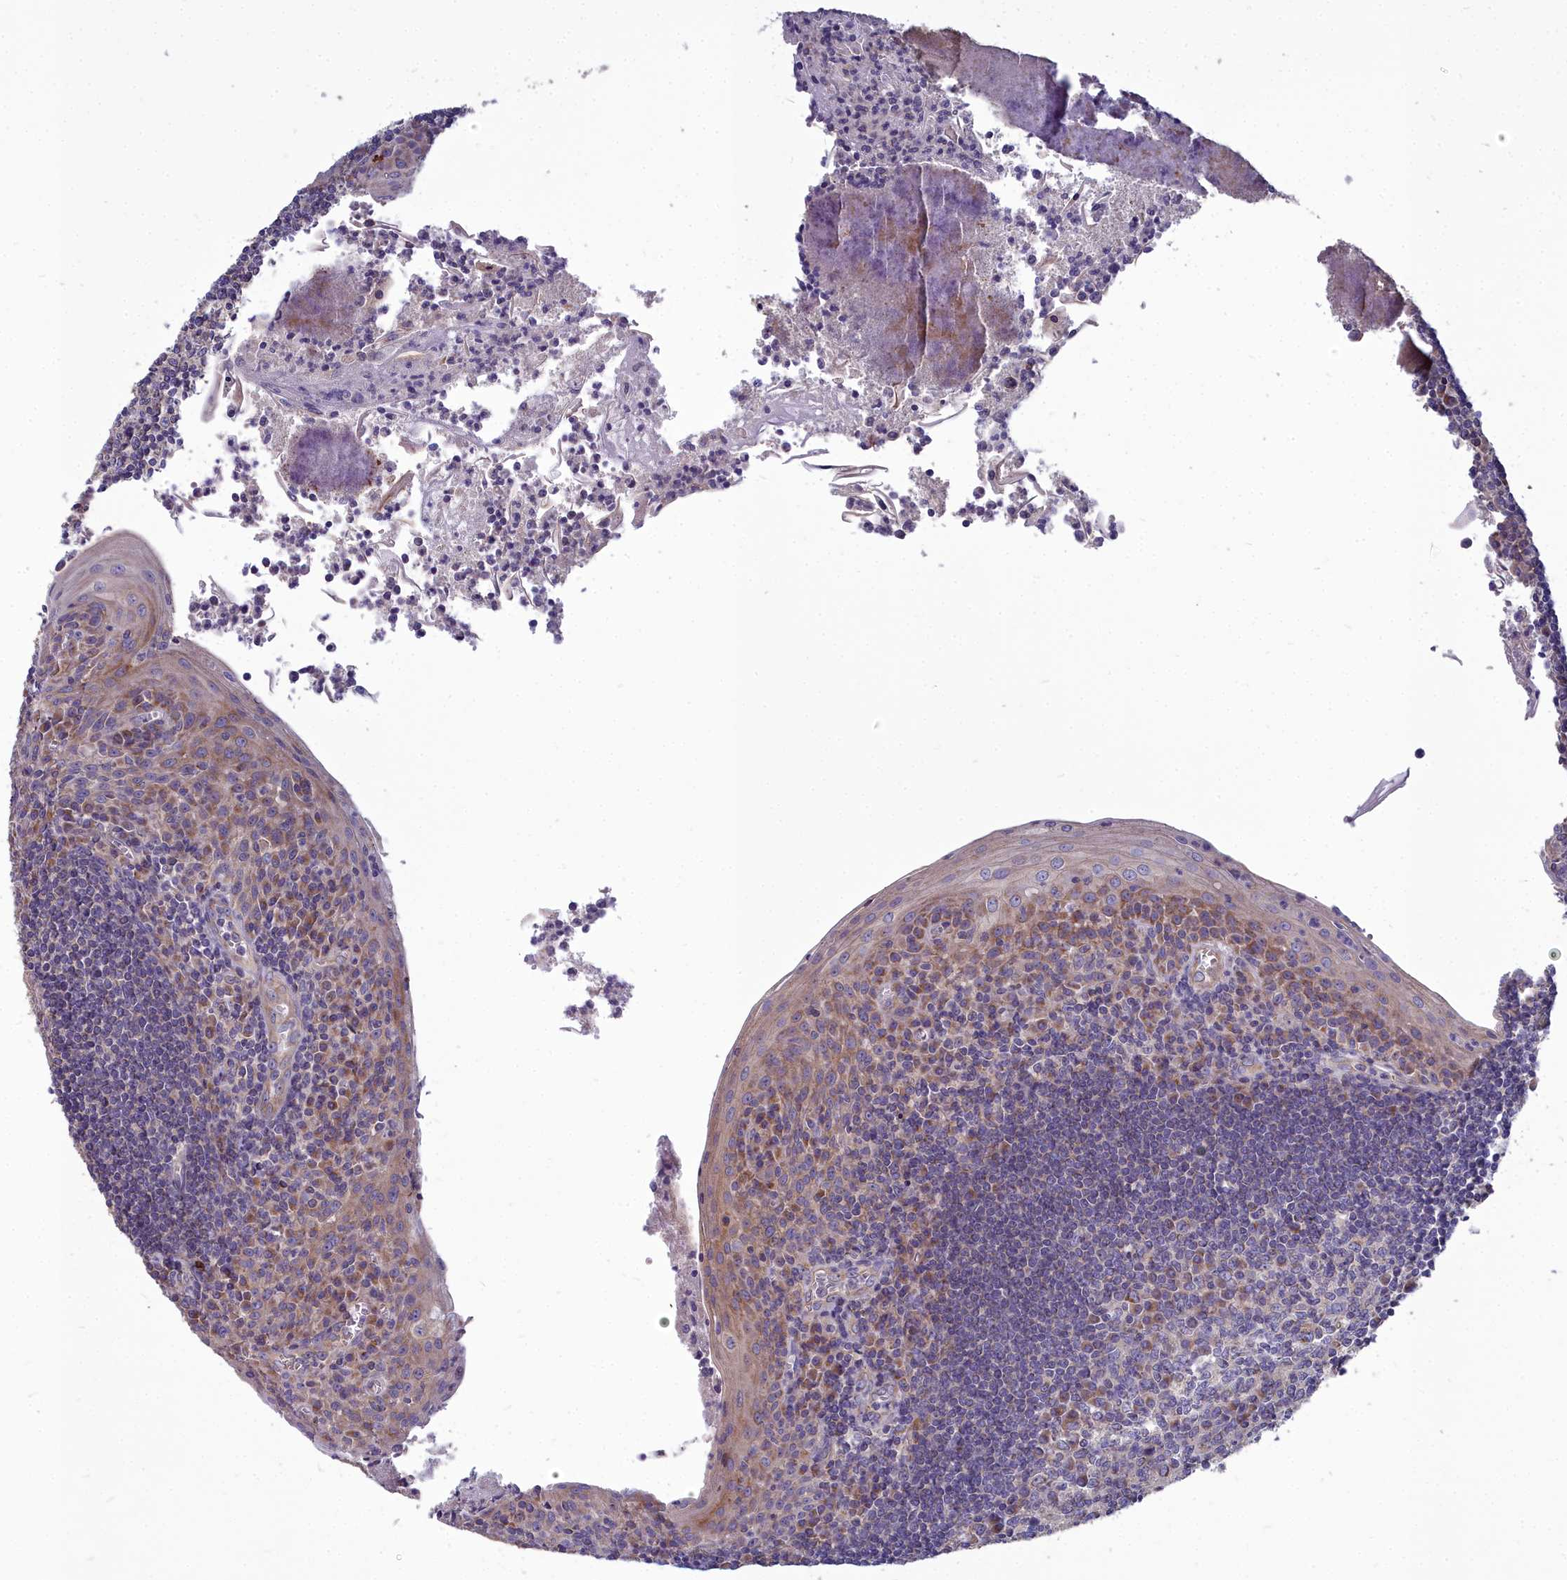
{"staining": {"intensity": "weak", "quantity": "25%-75%", "location": "cytoplasmic/membranous"}, "tissue": "tonsil", "cell_type": "Germinal center cells", "image_type": "normal", "snomed": [{"axis": "morphology", "description": "Normal tissue, NOS"}, {"axis": "topography", "description": "Tonsil"}], "caption": "An IHC histopathology image of normal tissue is shown. Protein staining in brown highlights weak cytoplasmic/membranous positivity in tonsil within germinal center cells.", "gene": "COX20", "patient": {"sex": "male", "age": 27}}